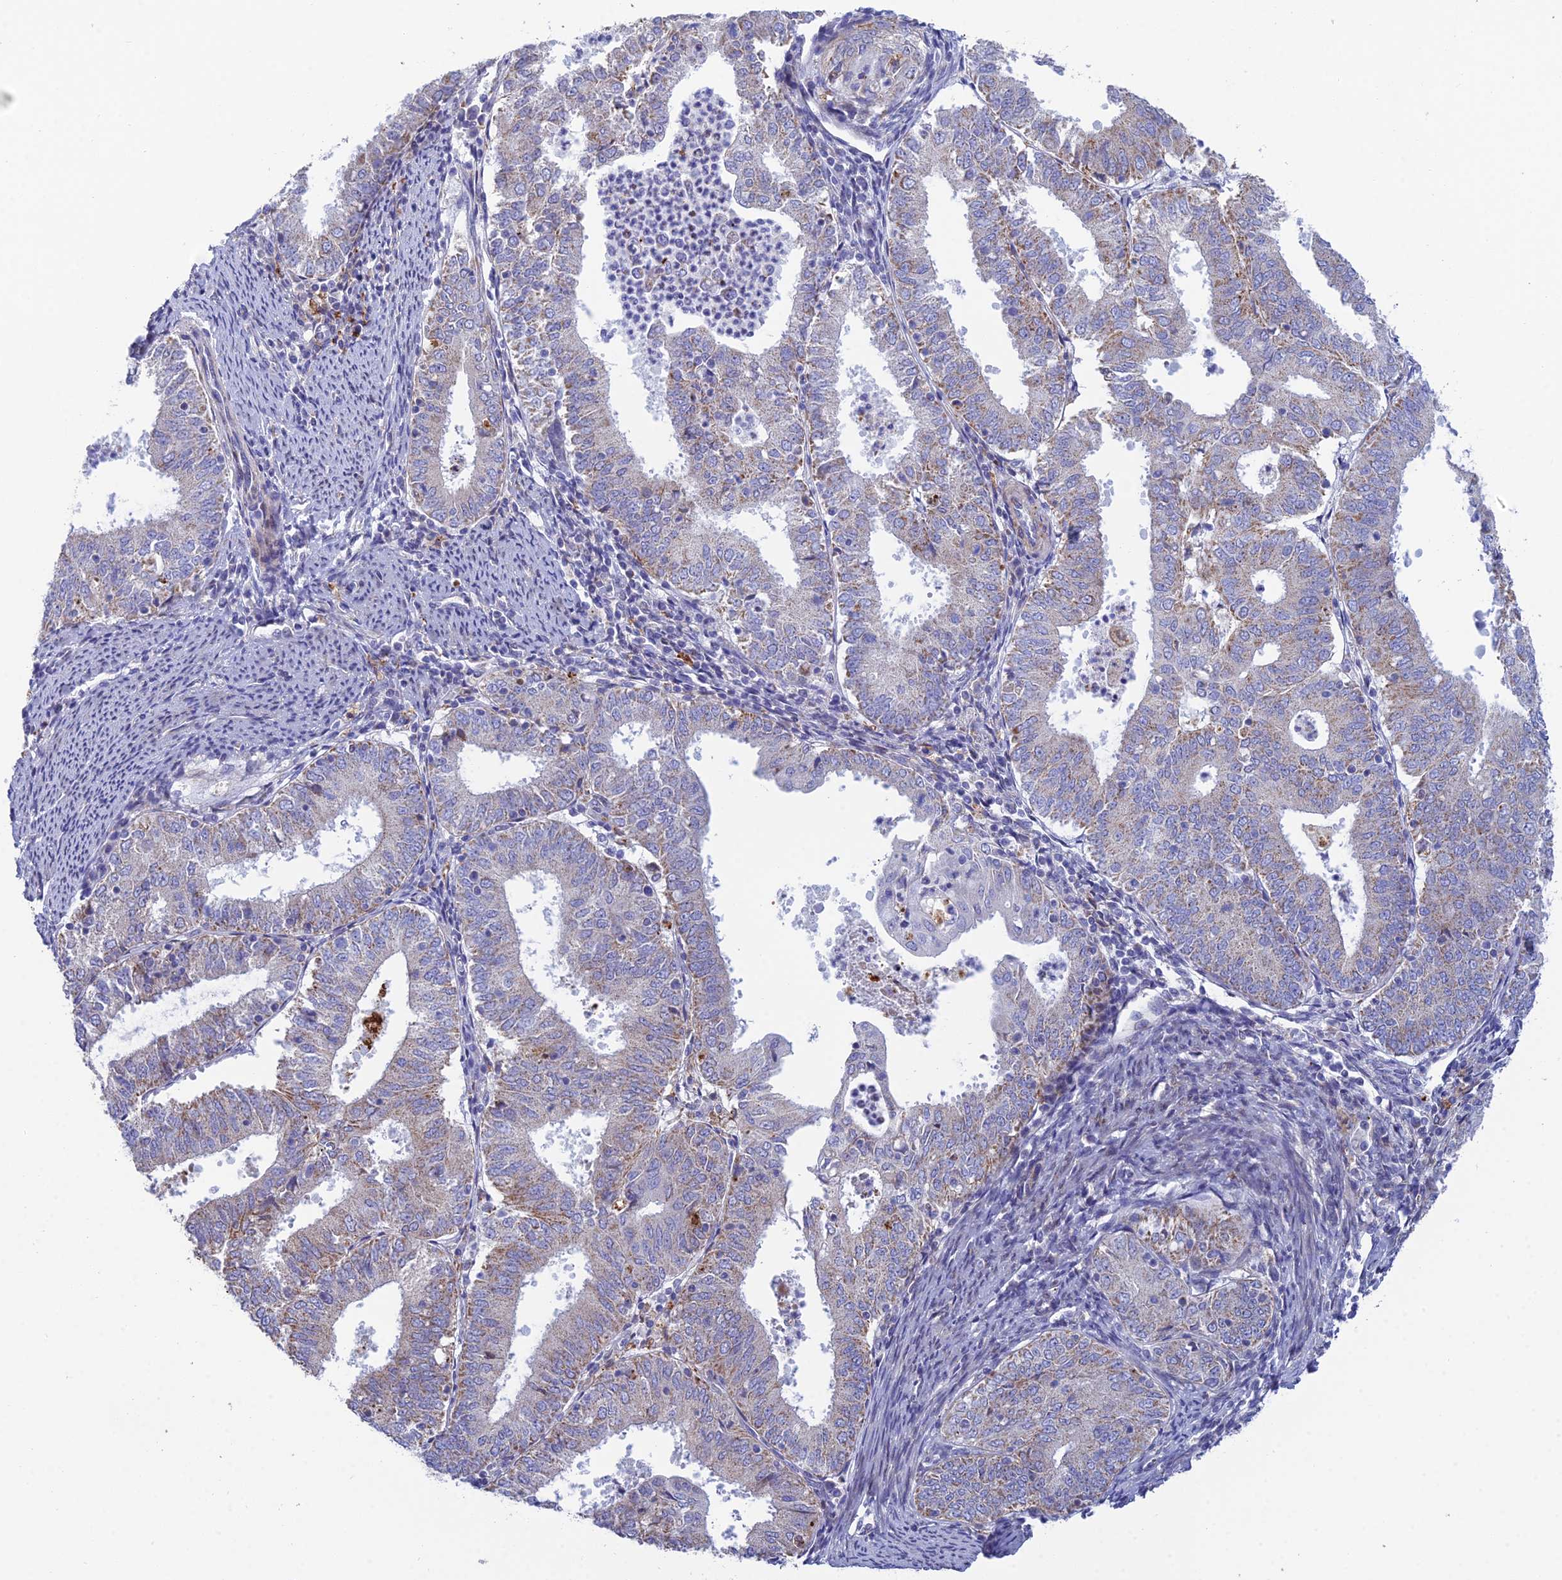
{"staining": {"intensity": "moderate", "quantity": "<25%", "location": "cytoplasmic/membranous"}, "tissue": "endometrial cancer", "cell_type": "Tumor cells", "image_type": "cancer", "snomed": [{"axis": "morphology", "description": "Adenocarcinoma, NOS"}, {"axis": "topography", "description": "Endometrium"}], "caption": "IHC photomicrograph of neoplastic tissue: adenocarcinoma (endometrial) stained using immunohistochemistry reveals low levels of moderate protein expression localized specifically in the cytoplasmic/membranous of tumor cells, appearing as a cytoplasmic/membranous brown color.", "gene": "CSPG4", "patient": {"sex": "female", "age": 57}}